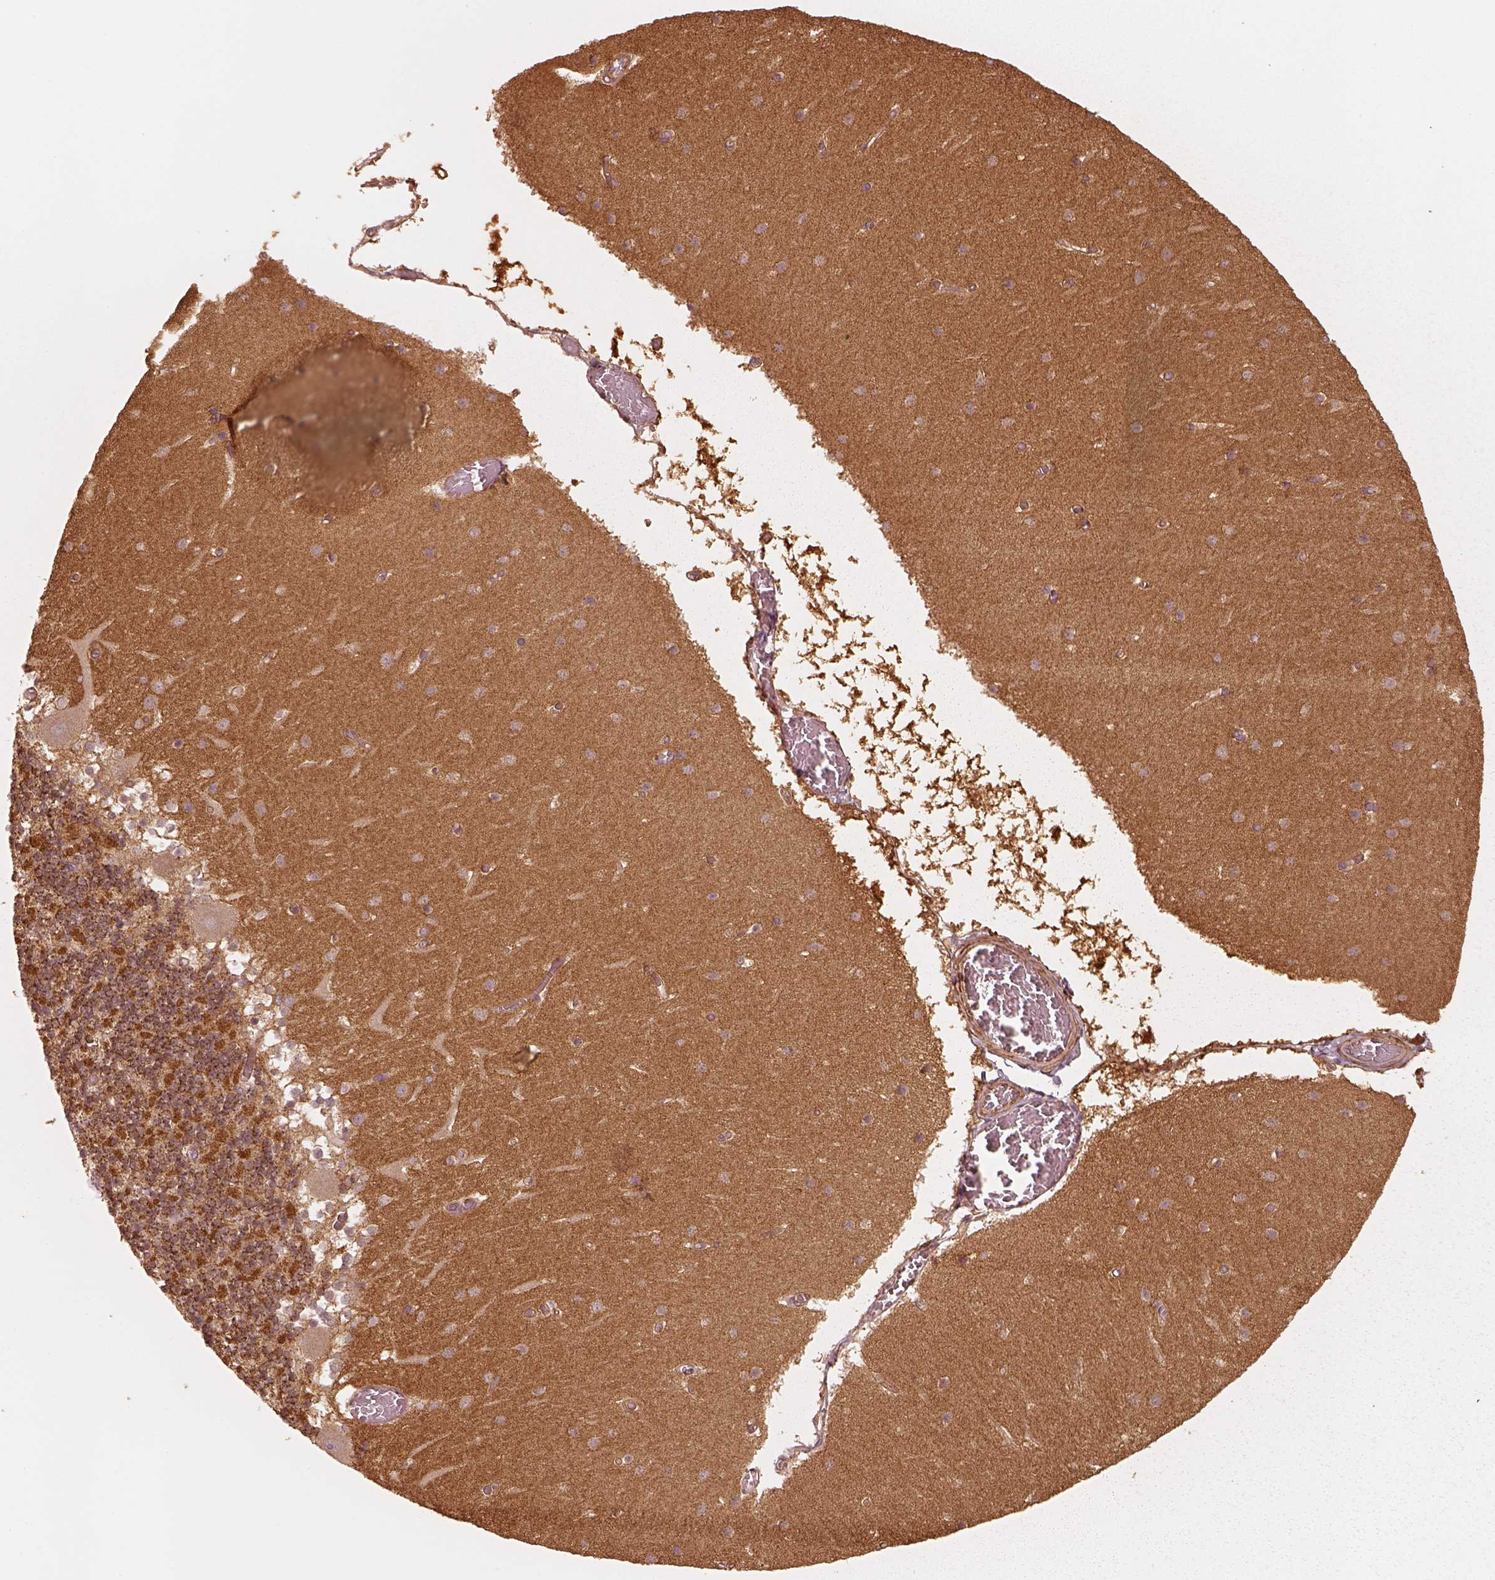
{"staining": {"intensity": "strong", "quantity": ">75%", "location": "cytoplasmic/membranous"}, "tissue": "cerebellum", "cell_type": "Cells in granular layer", "image_type": "normal", "snomed": [{"axis": "morphology", "description": "Normal tissue, NOS"}, {"axis": "topography", "description": "Cerebellum"}], "caption": "Protein positivity by immunohistochemistry exhibits strong cytoplasmic/membranous staining in about >75% of cells in granular layer in normal cerebellum. (Stains: DAB (3,3'-diaminobenzidine) in brown, nuclei in blue, Microscopy: brightfield microscopy at high magnification).", "gene": "CRYM", "patient": {"sex": "female", "age": 28}}